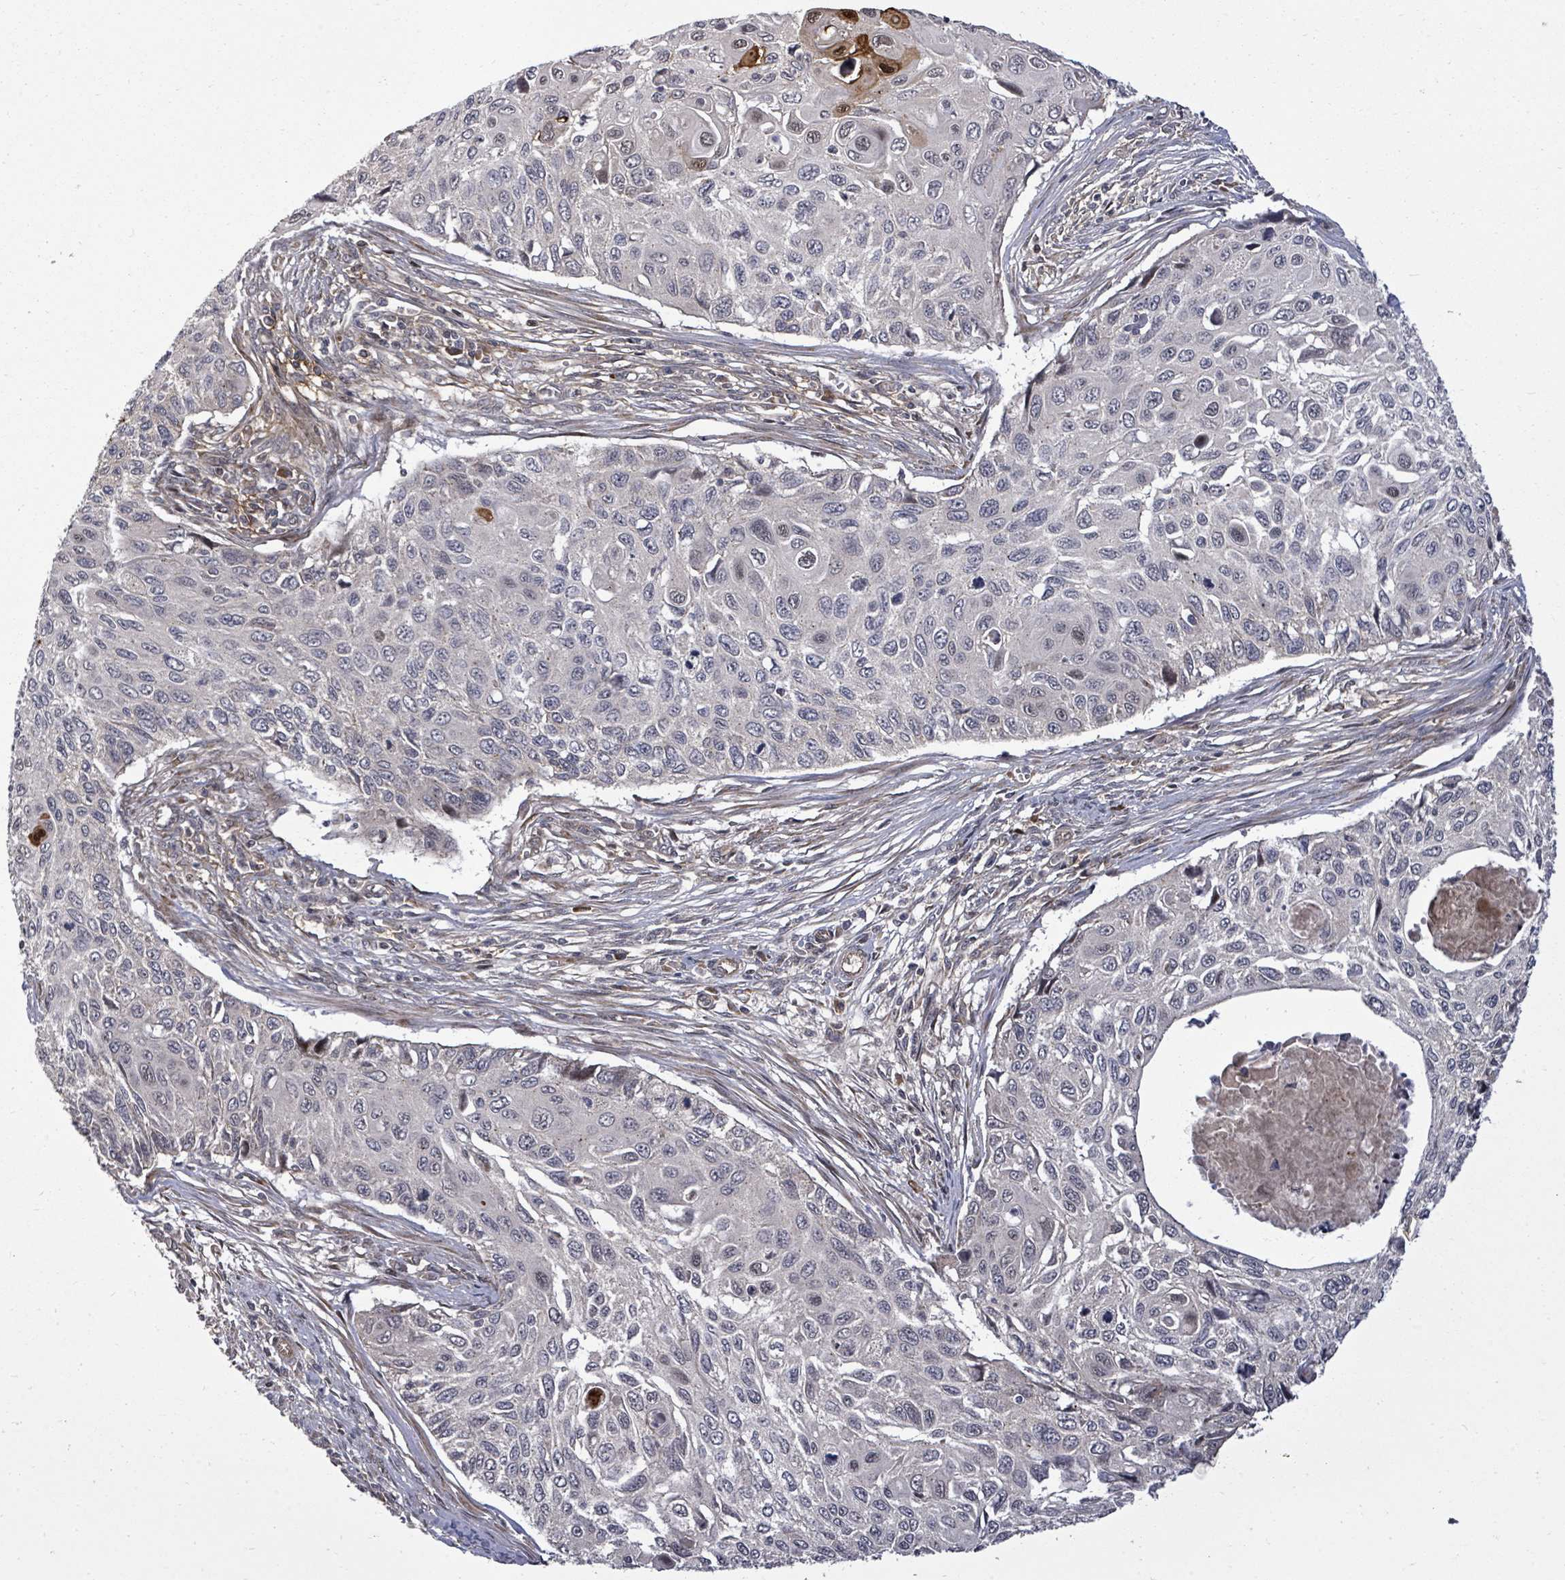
{"staining": {"intensity": "moderate", "quantity": "<25%", "location": "cytoplasmic/membranous,nuclear"}, "tissue": "cervical cancer", "cell_type": "Tumor cells", "image_type": "cancer", "snomed": [{"axis": "morphology", "description": "Squamous cell carcinoma, NOS"}, {"axis": "topography", "description": "Cervix"}], "caption": "The histopathology image reveals a brown stain indicating the presence of a protein in the cytoplasmic/membranous and nuclear of tumor cells in squamous cell carcinoma (cervical).", "gene": "KRTAP27-1", "patient": {"sex": "female", "age": 70}}